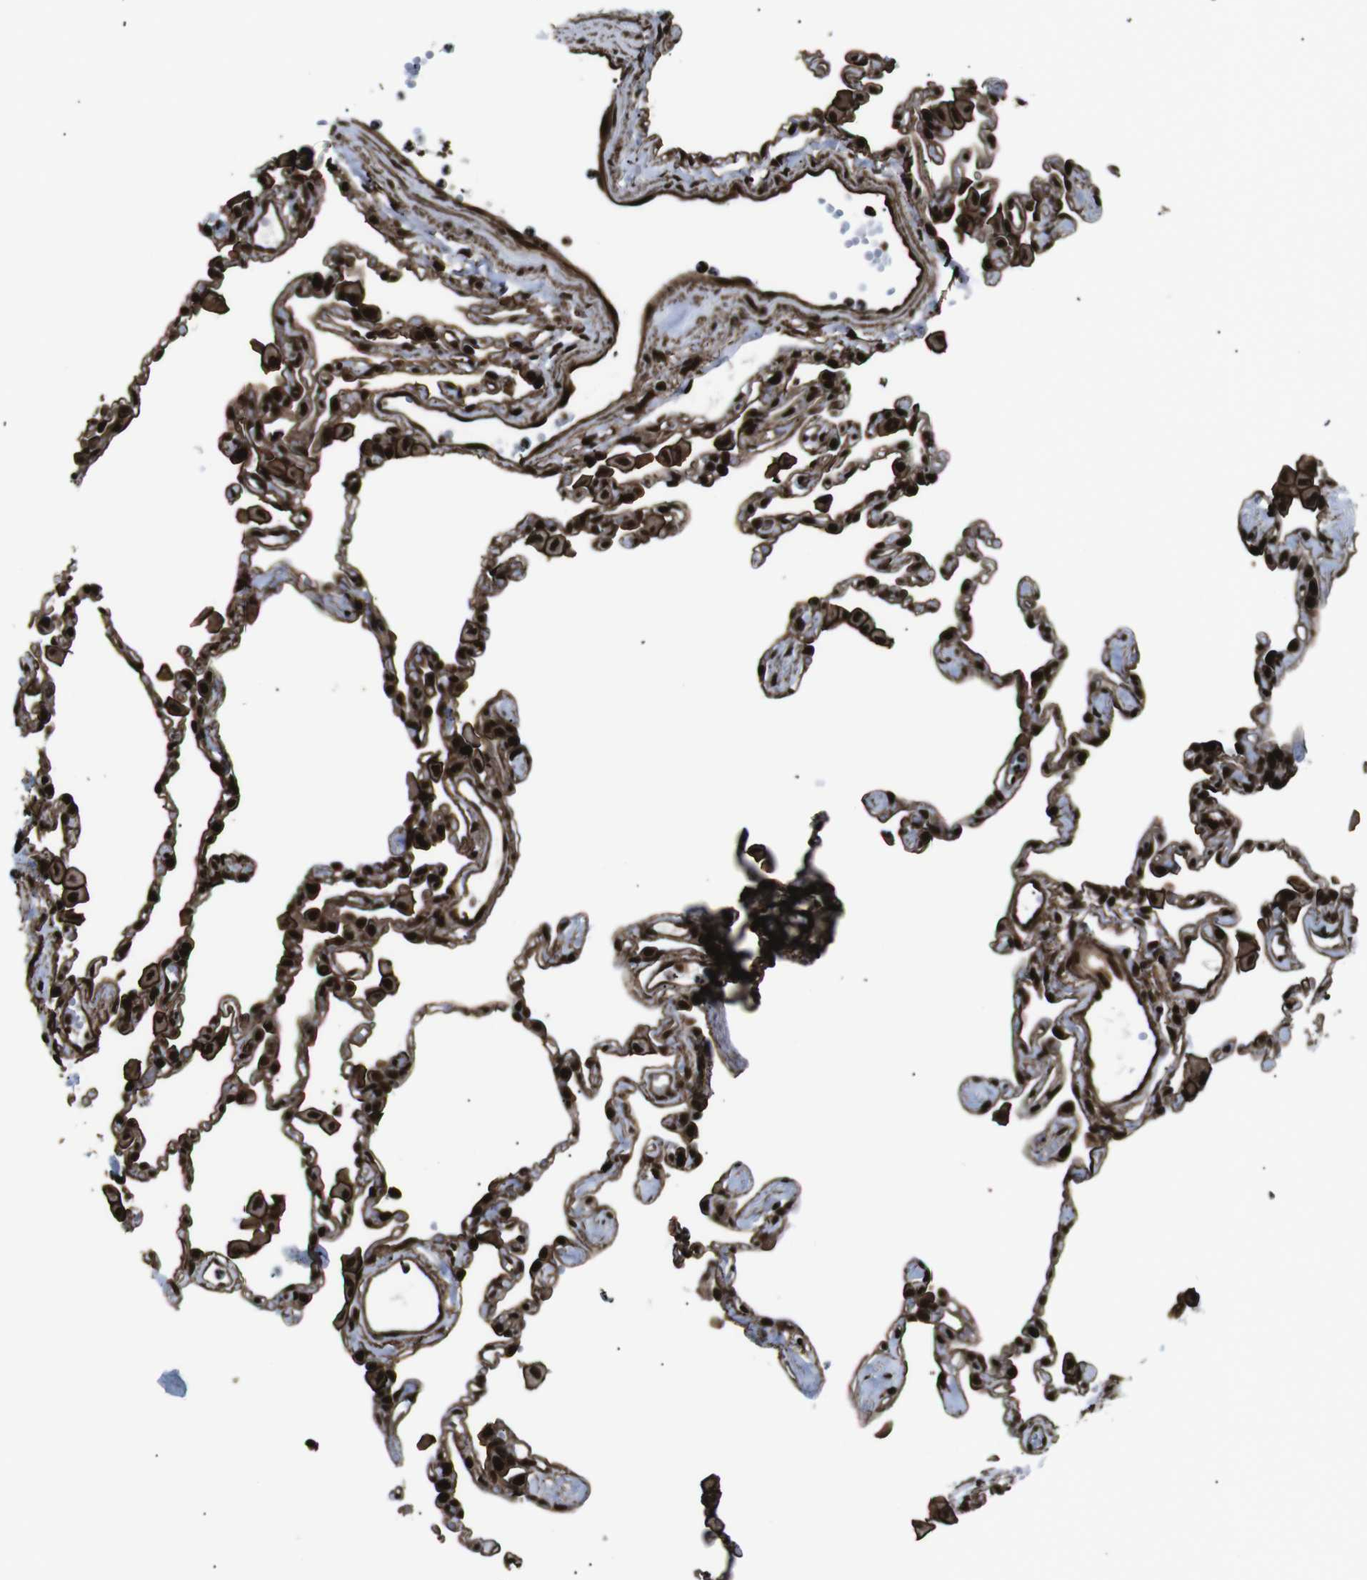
{"staining": {"intensity": "strong", "quantity": ">75%", "location": "cytoplasmic/membranous,nuclear"}, "tissue": "lung", "cell_type": "Alveolar cells", "image_type": "normal", "snomed": [{"axis": "morphology", "description": "Normal tissue, NOS"}, {"axis": "topography", "description": "Lung"}], "caption": "A photomicrograph of lung stained for a protein displays strong cytoplasmic/membranous,nuclear brown staining in alveolar cells.", "gene": "HNRNPU", "patient": {"sex": "female", "age": 49}}